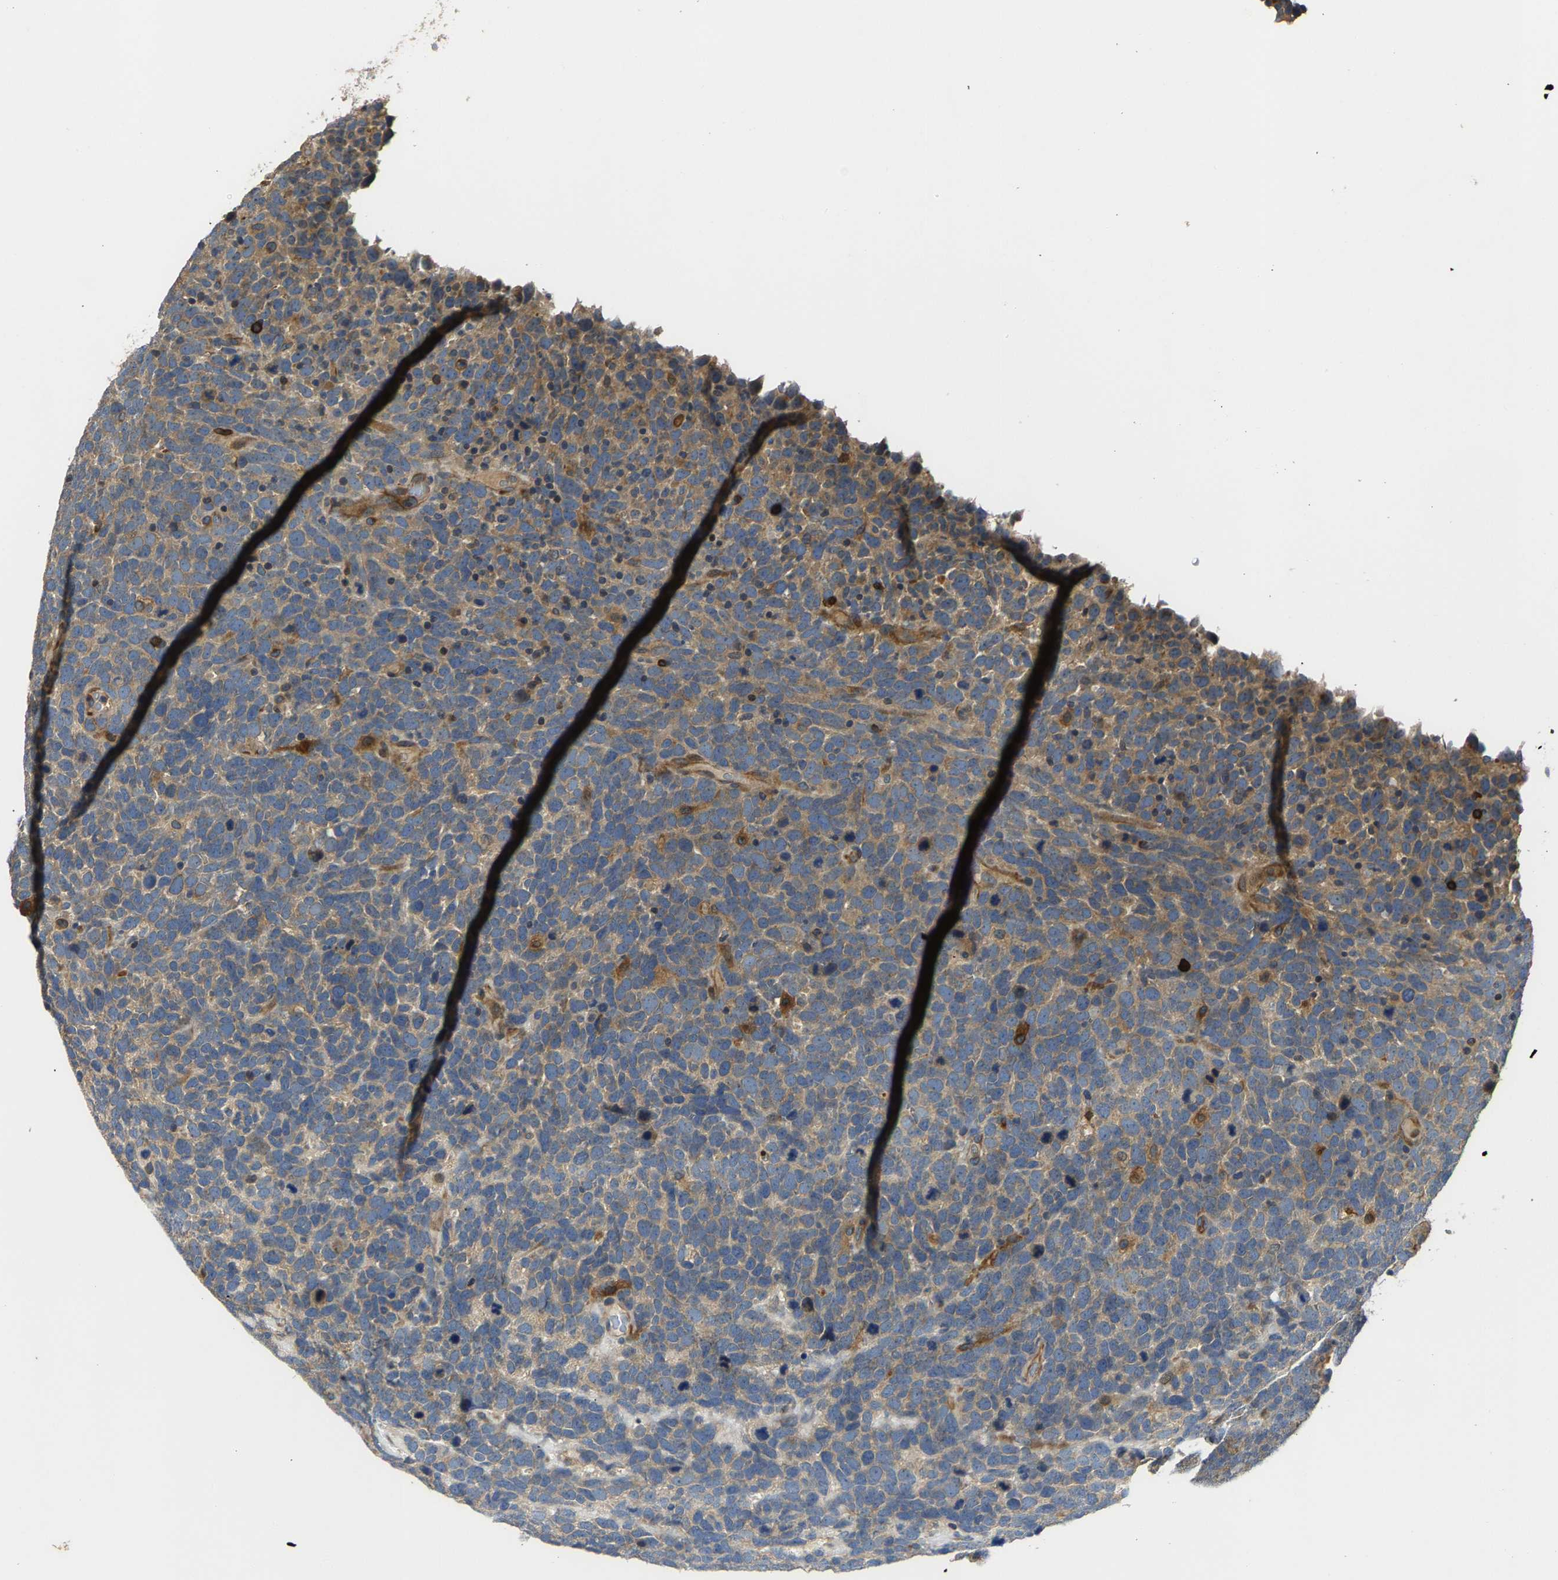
{"staining": {"intensity": "weak", "quantity": ">75%", "location": "cytoplasmic/membranous"}, "tissue": "urothelial cancer", "cell_type": "Tumor cells", "image_type": "cancer", "snomed": [{"axis": "morphology", "description": "Urothelial carcinoma, High grade"}, {"axis": "topography", "description": "Urinary bladder"}], "caption": "High-grade urothelial carcinoma was stained to show a protein in brown. There is low levels of weak cytoplasmic/membranous staining in about >75% of tumor cells.", "gene": "AGBL3", "patient": {"sex": "female", "age": 82}}